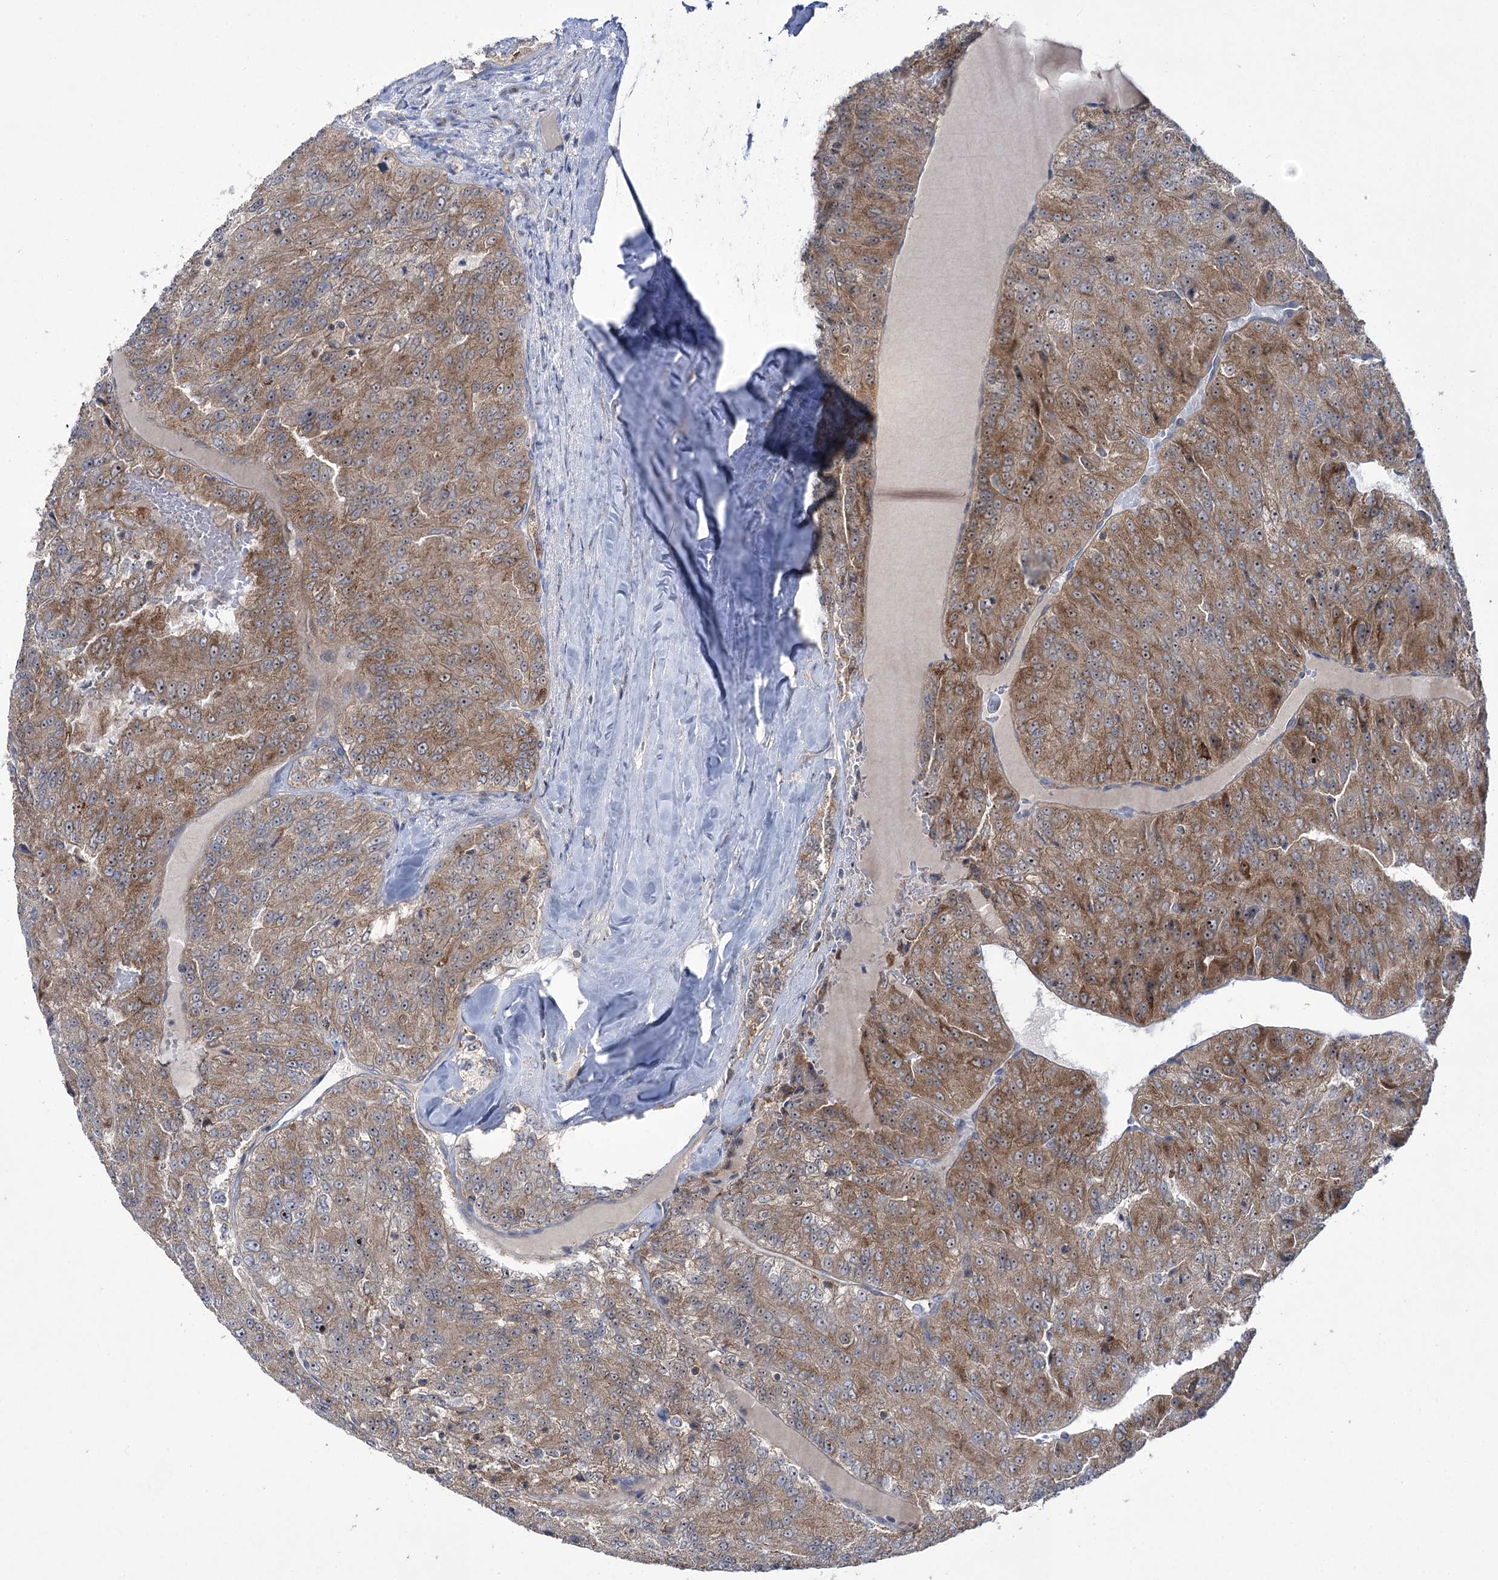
{"staining": {"intensity": "moderate", "quantity": ">75%", "location": "cytoplasmic/membranous,nuclear"}, "tissue": "renal cancer", "cell_type": "Tumor cells", "image_type": "cancer", "snomed": [{"axis": "morphology", "description": "Adenocarcinoma, NOS"}, {"axis": "topography", "description": "Kidney"}], "caption": "Protein staining of renal cancer (adenocarcinoma) tissue exhibits moderate cytoplasmic/membranous and nuclear expression in approximately >75% of tumor cells.", "gene": "ZNF622", "patient": {"sex": "female", "age": 63}}